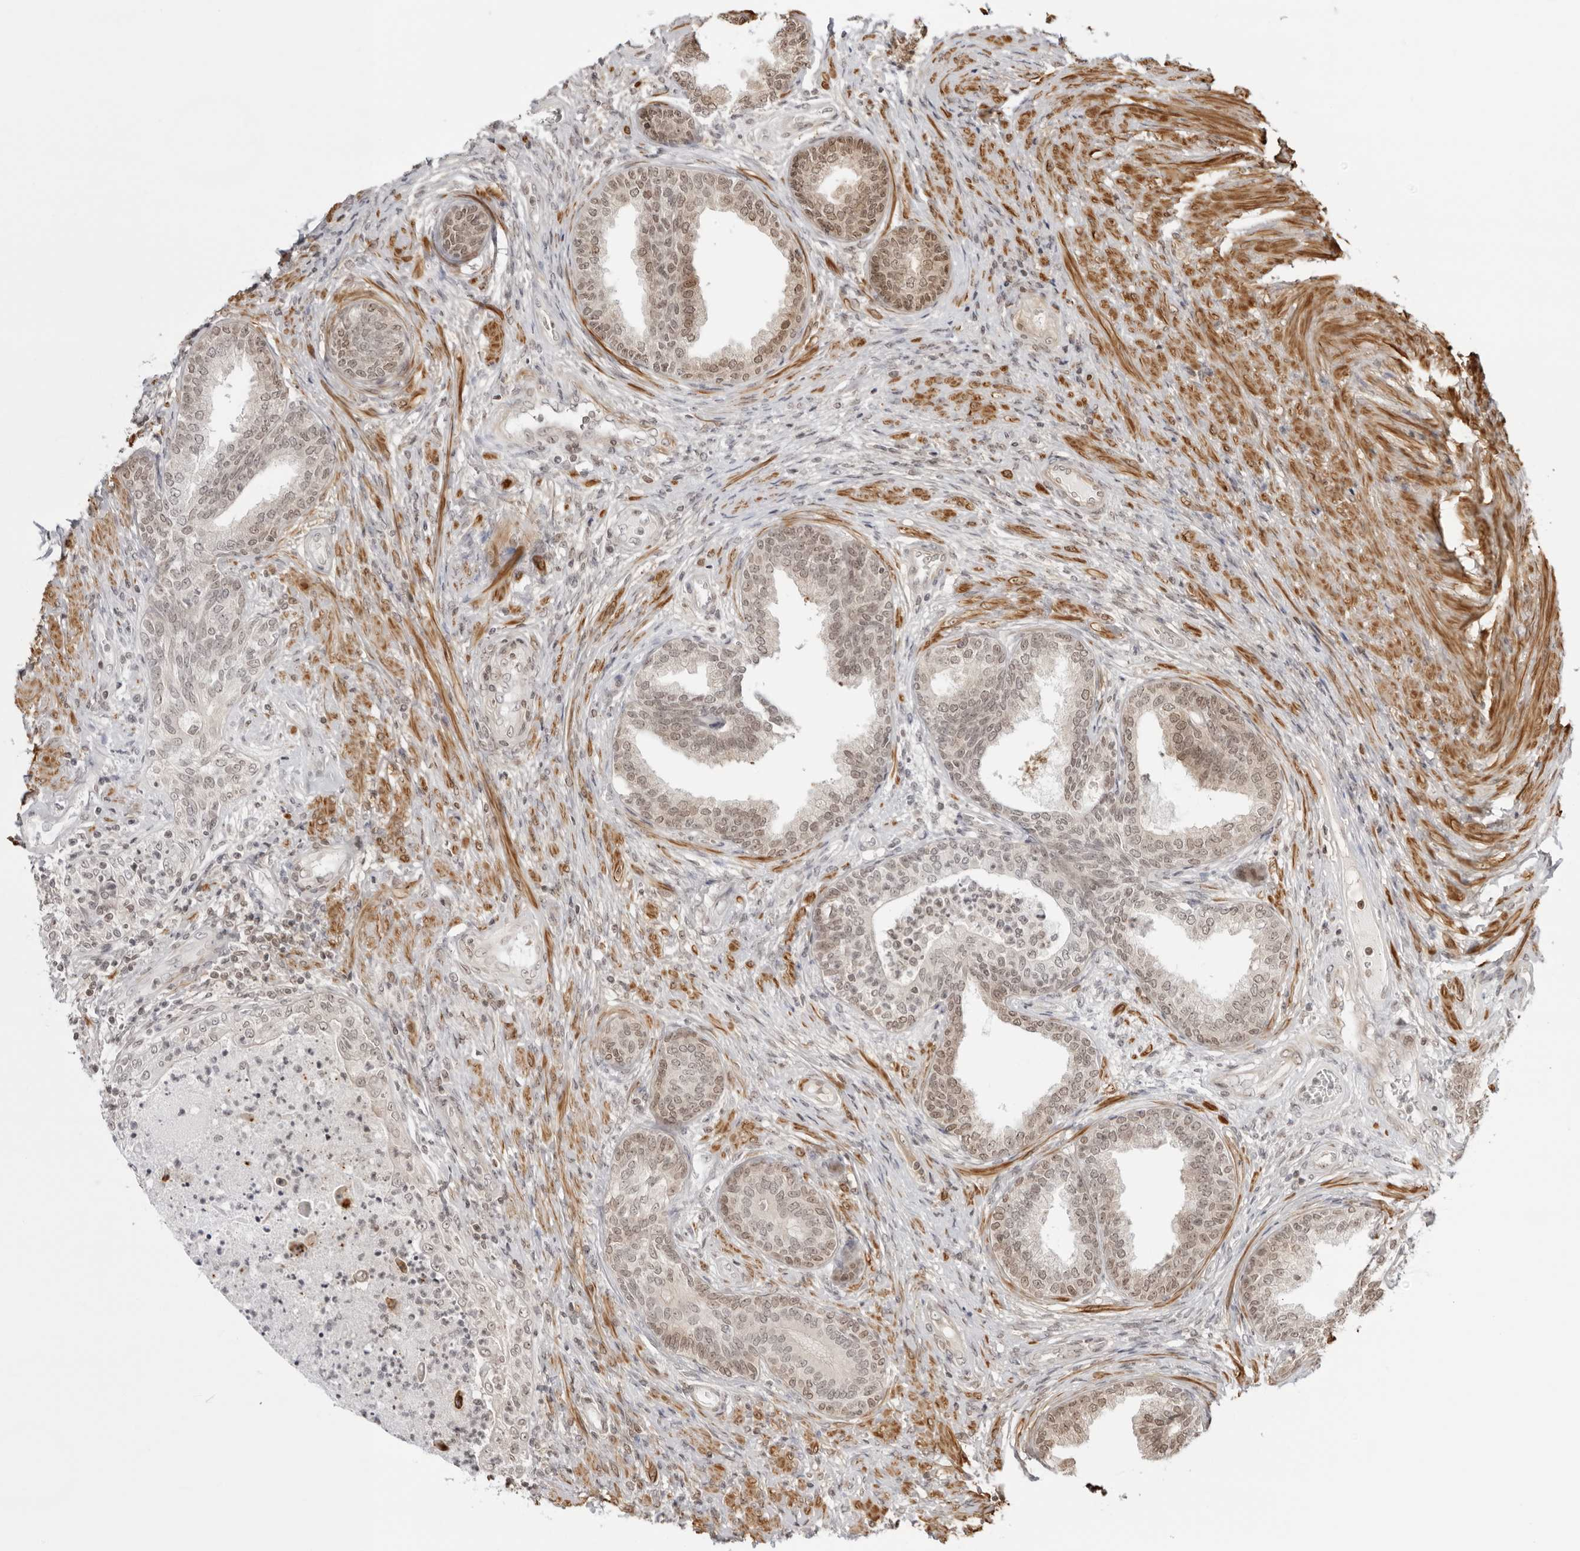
{"staining": {"intensity": "moderate", "quantity": "25%-75%", "location": "nuclear"}, "tissue": "prostate", "cell_type": "Glandular cells", "image_type": "normal", "snomed": [{"axis": "morphology", "description": "Normal tissue, NOS"}, {"axis": "topography", "description": "Prostate"}], "caption": "Unremarkable prostate shows moderate nuclear expression in approximately 25%-75% of glandular cells, visualized by immunohistochemistry.", "gene": "RNF146", "patient": {"sex": "male", "age": 76}}